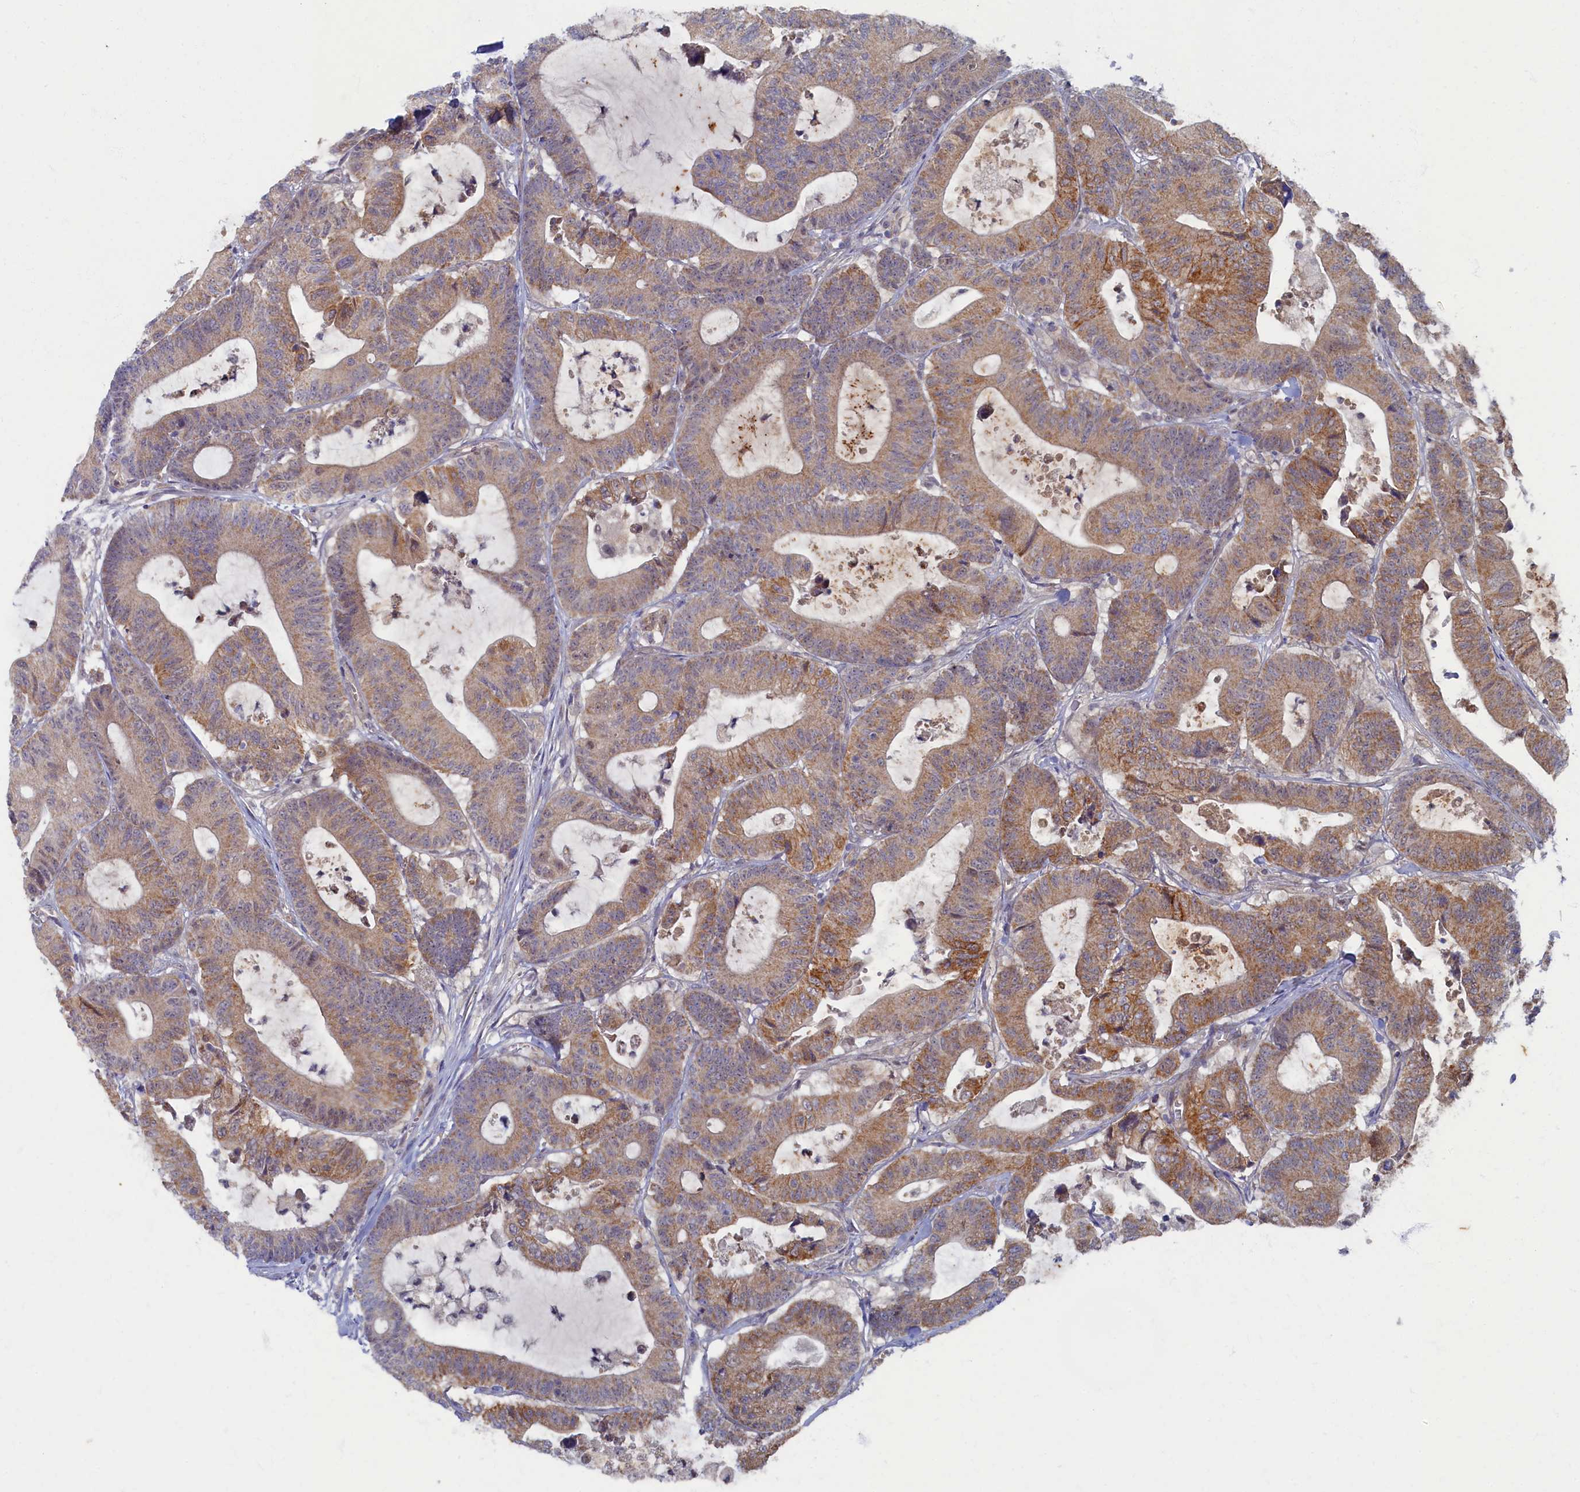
{"staining": {"intensity": "moderate", "quantity": ">75%", "location": "cytoplasmic/membranous"}, "tissue": "colorectal cancer", "cell_type": "Tumor cells", "image_type": "cancer", "snomed": [{"axis": "morphology", "description": "Adenocarcinoma, NOS"}, {"axis": "topography", "description": "Colon"}], "caption": "A brown stain highlights moderate cytoplasmic/membranous staining of a protein in human adenocarcinoma (colorectal) tumor cells.", "gene": "WDR59", "patient": {"sex": "female", "age": 84}}